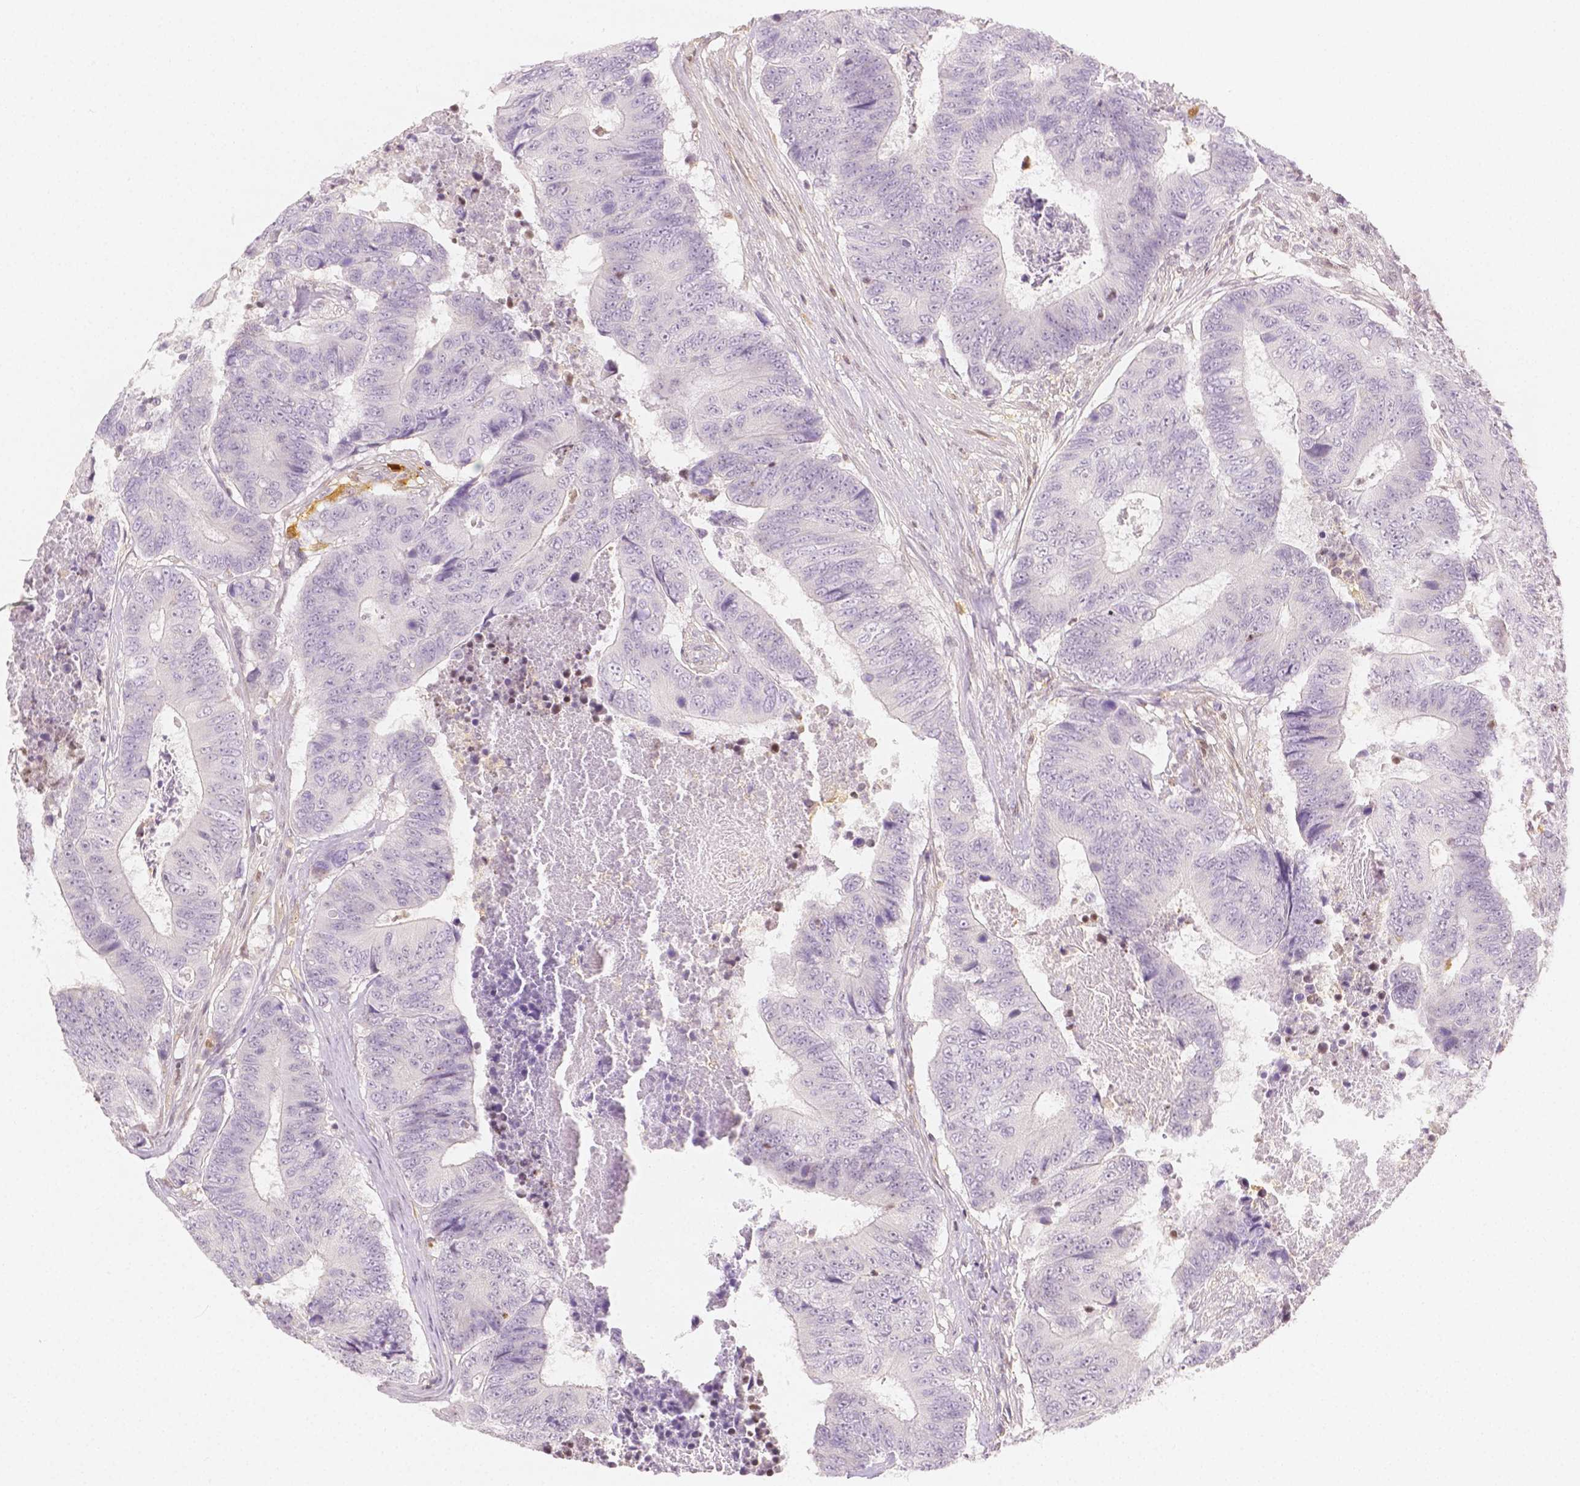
{"staining": {"intensity": "negative", "quantity": "none", "location": "none"}, "tissue": "colorectal cancer", "cell_type": "Tumor cells", "image_type": "cancer", "snomed": [{"axis": "morphology", "description": "Adenocarcinoma, NOS"}, {"axis": "topography", "description": "Colon"}], "caption": "Human colorectal adenocarcinoma stained for a protein using immunohistochemistry (IHC) shows no positivity in tumor cells.", "gene": "SGTB", "patient": {"sex": "female", "age": 48}}